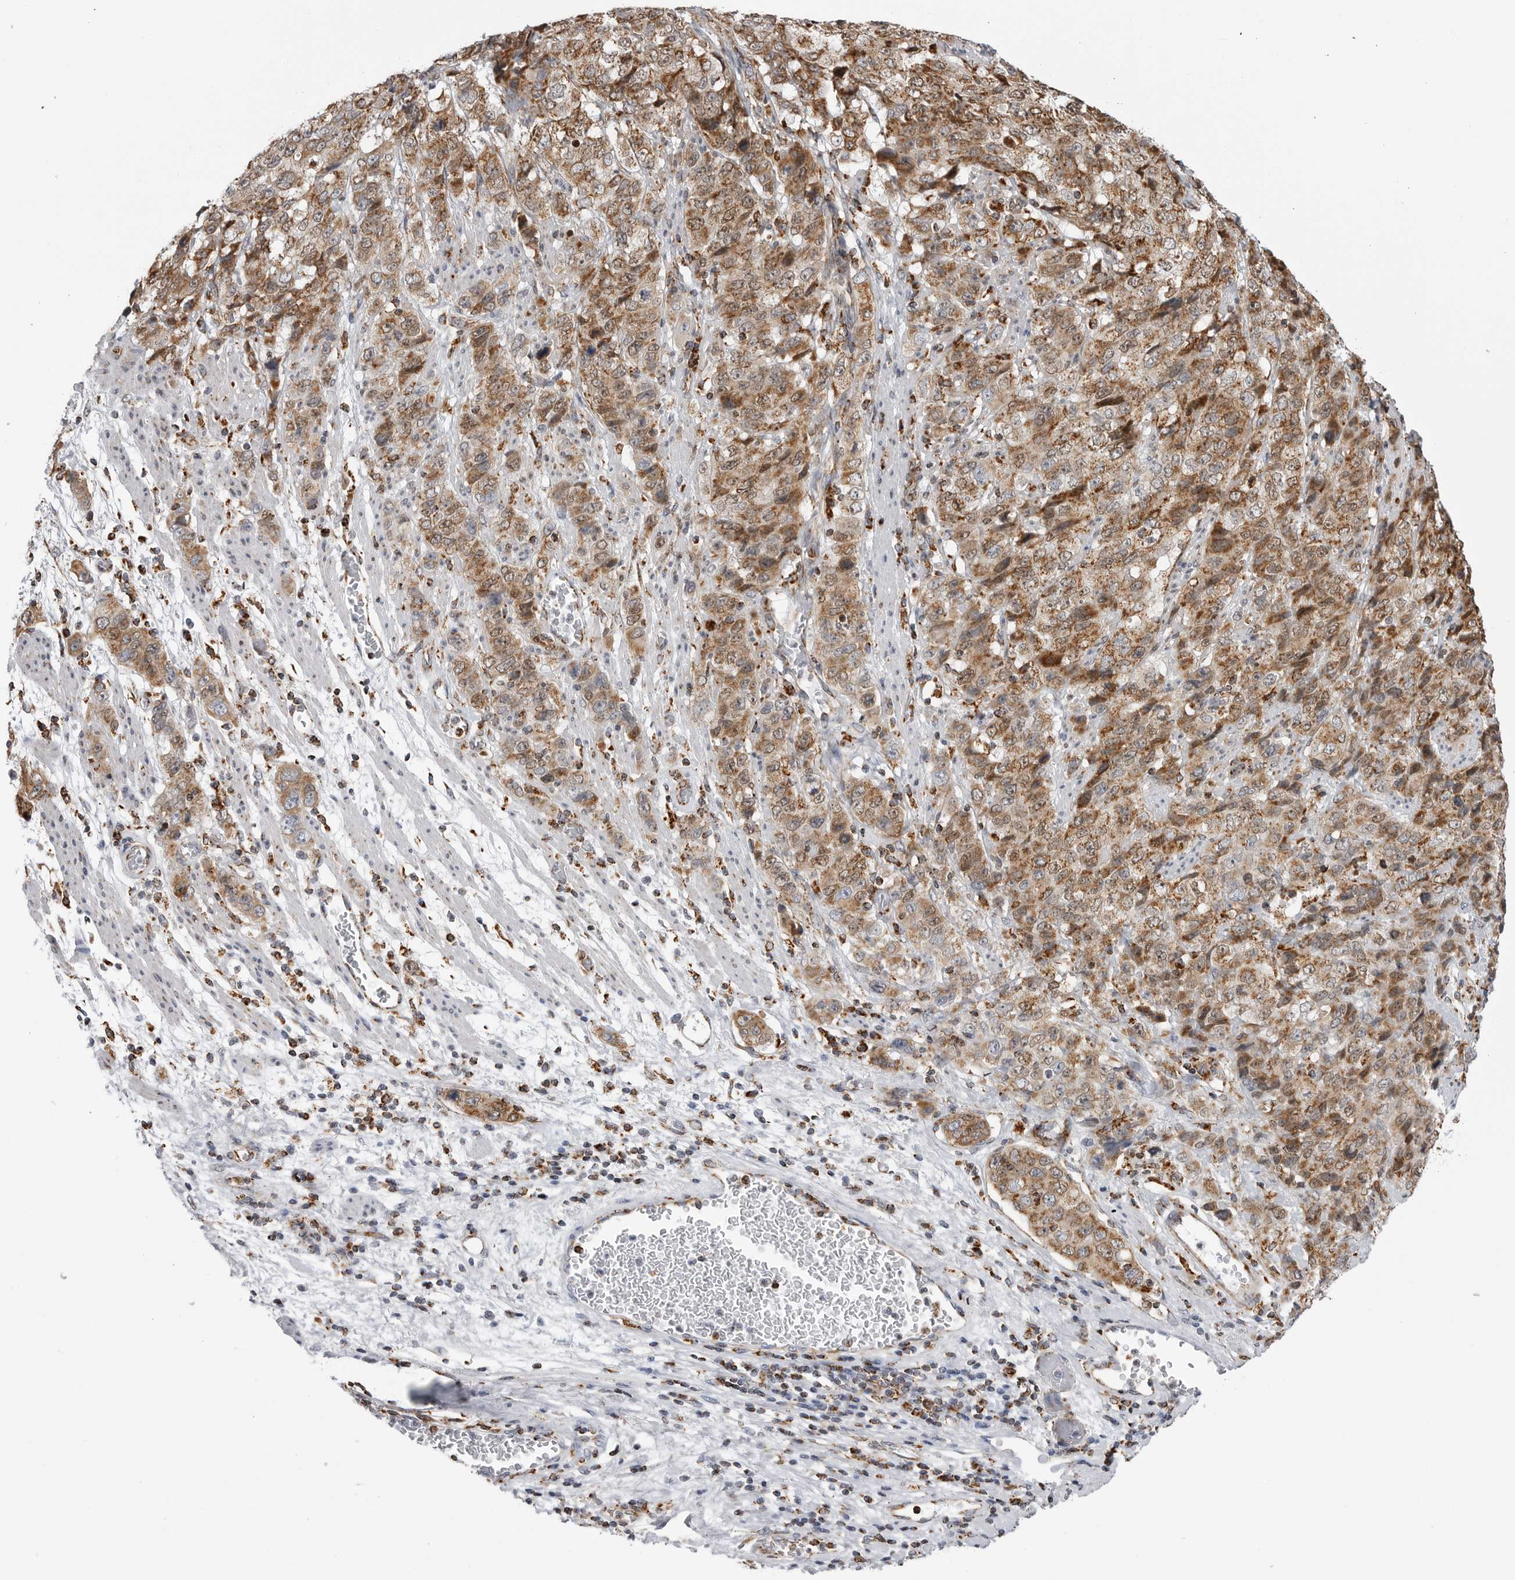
{"staining": {"intensity": "moderate", "quantity": ">75%", "location": "cytoplasmic/membranous"}, "tissue": "stomach cancer", "cell_type": "Tumor cells", "image_type": "cancer", "snomed": [{"axis": "morphology", "description": "Adenocarcinoma, NOS"}, {"axis": "topography", "description": "Stomach"}], "caption": "Immunohistochemical staining of human stomach cancer (adenocarcinoma) displays medium levels of moderate cytoplasmic/membranous protein staining in approximately >75% of tumor cells.", "gene": "COX5A", "patient": {"sex": "male", "age": 48}}